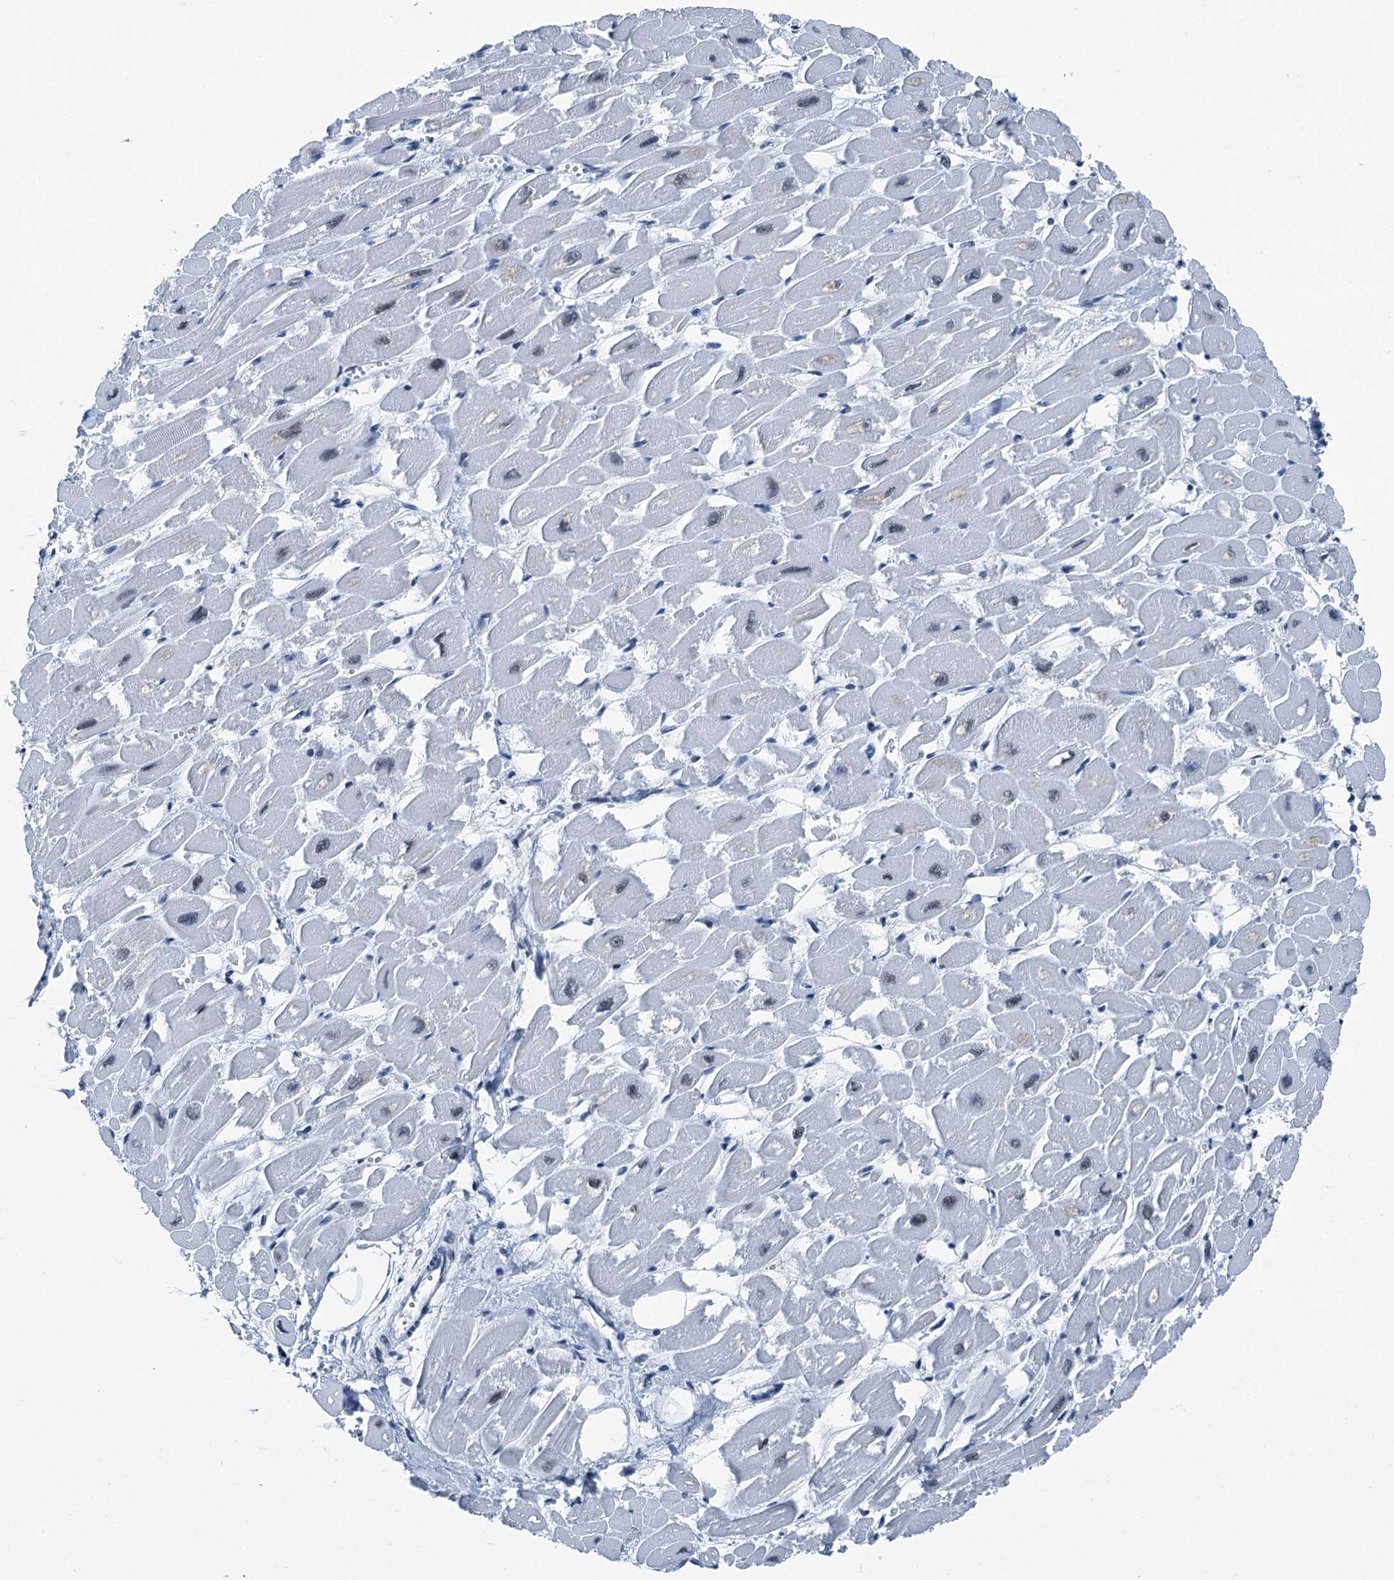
{"staining": {"intensity": "negative", "quantity": "none", "location": "none"}, "tissue": "heart muscle", "cell_type": "Cardiomyocytes", "image_type": "normal", "snomed": [{"axis": "morphology", "description": "Normal tissue, NOS"}, {"axis": "topography", "description": "Heart"}], "caption": "Cardiomyocytes are negative for protein expression in unremarkable human heart muscle.", "gene": "TRPT1", "patient": {"sex": "male", "age": 54}}